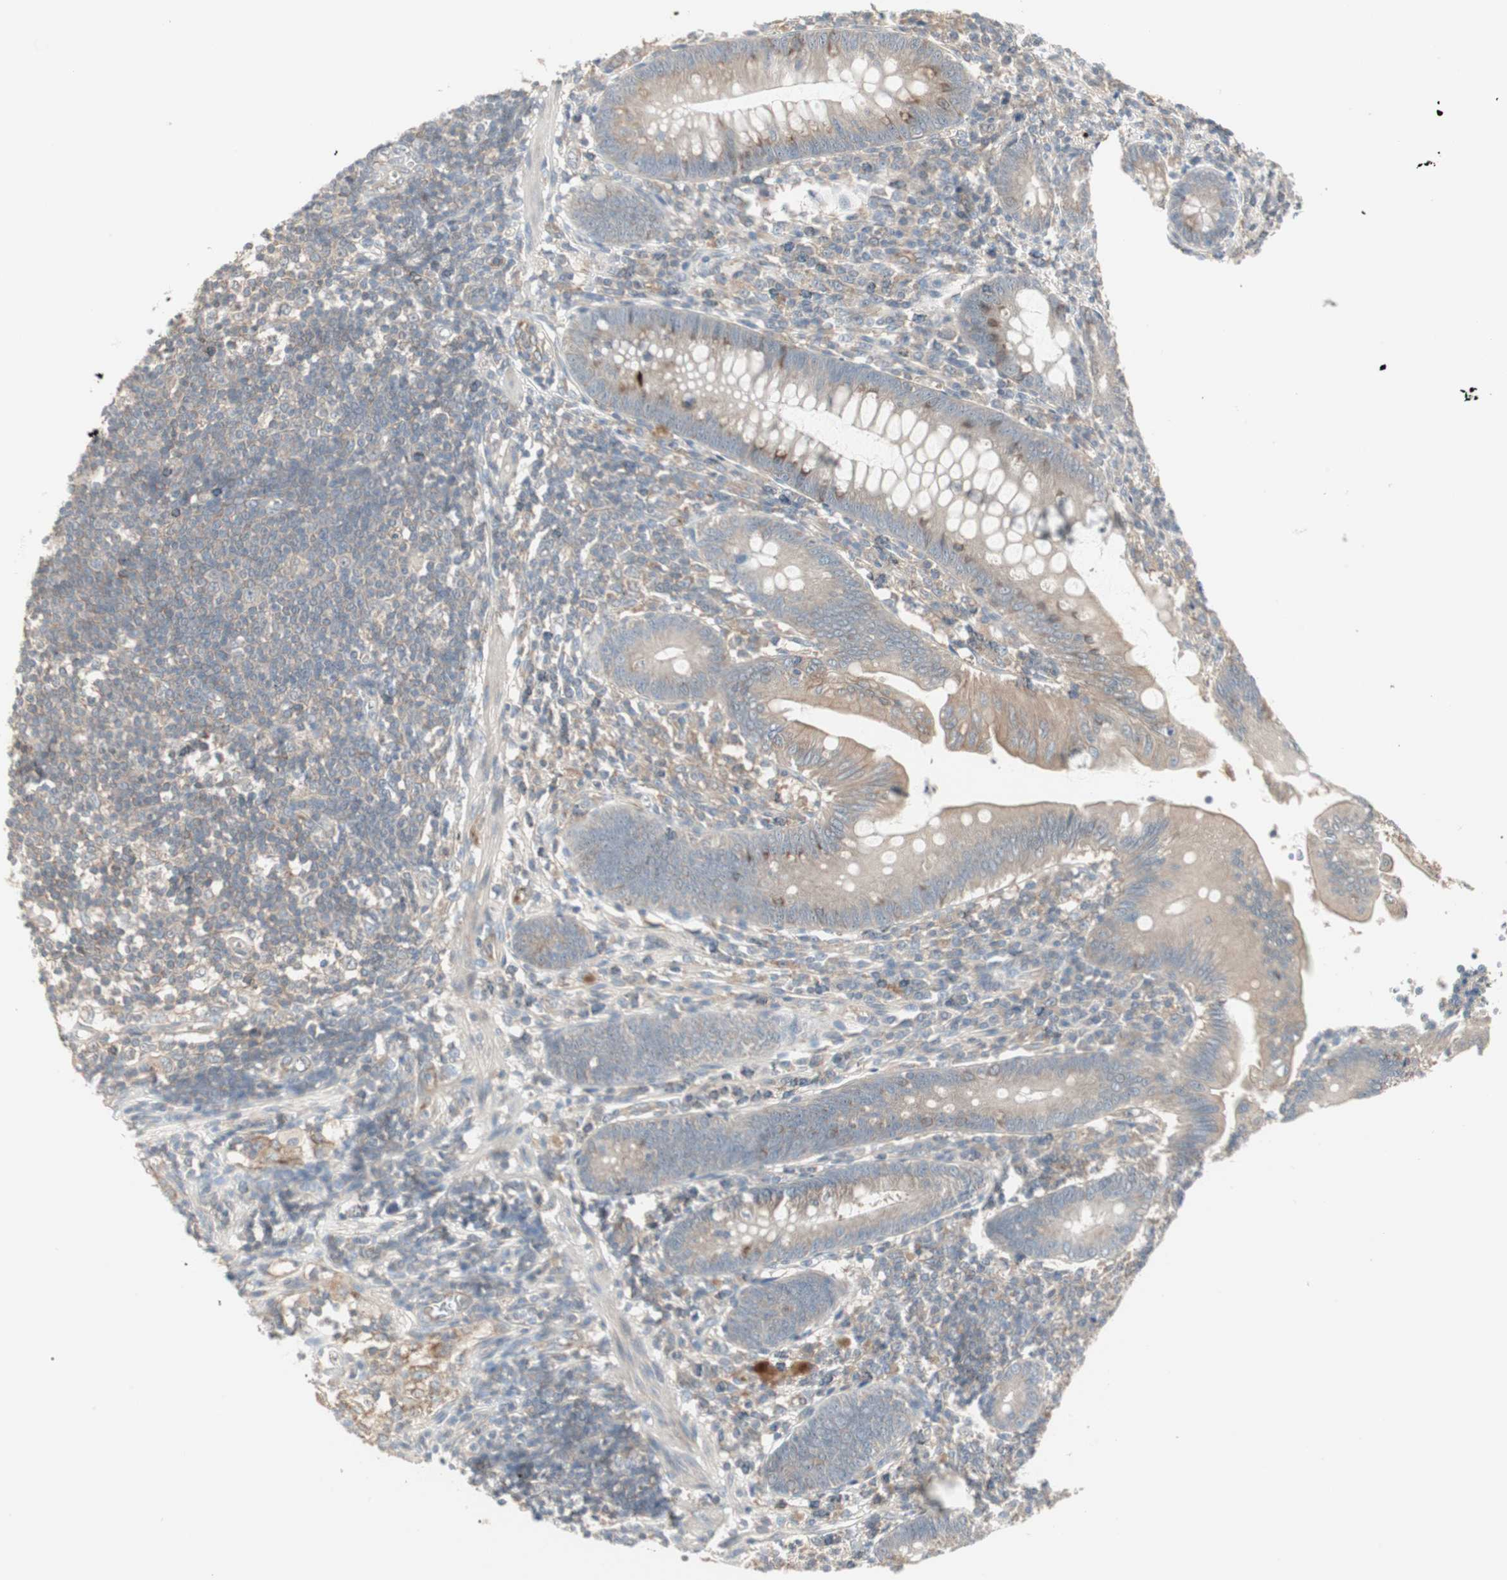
{"staining": {"intensity": "strong", "quantity": "<25%", "location": "cytoplasmic/membranous"}, "tissue": "appendix", "cell_type": "Glandular cells", "image_type": "normal", "snomed": [{"axis": "morphology", "description": "Normal tissue, NOS"}, {"axis": "morphology", "description": "Inflammation, NOS"}, {"axis": "topography", "description": "Appendix"}], "caption": "A high-resolution micrograph shows immunohistochemistry (IHC) staining of benign appendix, which demonstrates strong cytoplasmic/membranous staining in approximately <25% of glandular cells.", "gene": "ZFP36", "patient": {"sex": "male", "age": 46}}